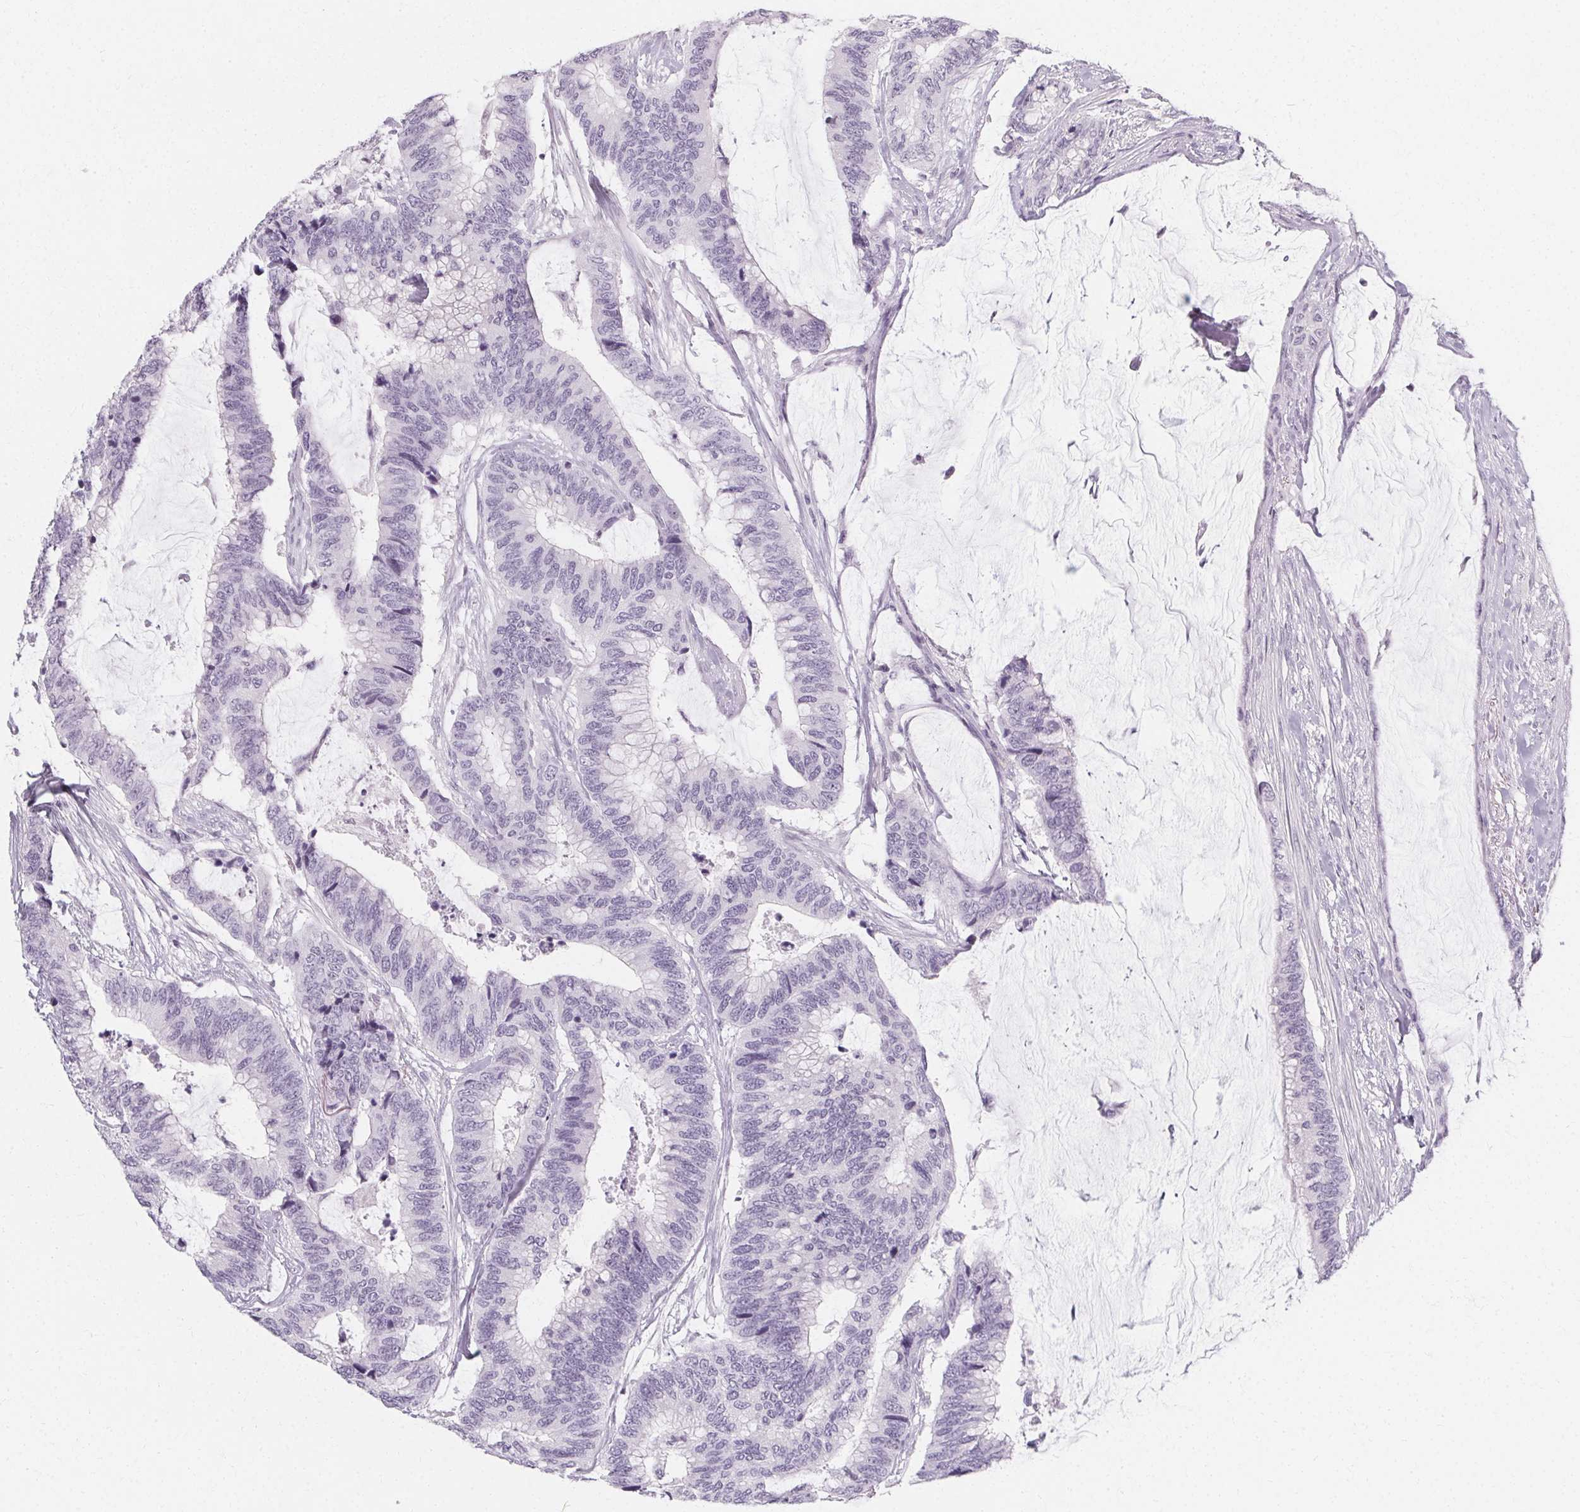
{"staining": {"intensity": "negative", "quantity": "none", "location": "none"}, "tissue": "colorectal cancer", "cell_type": "Tumor cells", "image_type": "cancer", "snomed": [{"axis": "morphology", "description": "Adenocarcinoma, NOS"}, {"axis": "topography", "description": "Rectum"}], "caption": "Photomicrograph shows no protein positivity in tumor cells of colorectal adenocarcinoma tissue. Brightfield microscopy of IHC stained with DAB (brown) and hematoxylin (blue), captured at high magnification.", "gene": "SYNPR", "patient": {"sex": "female", "age": 59}}